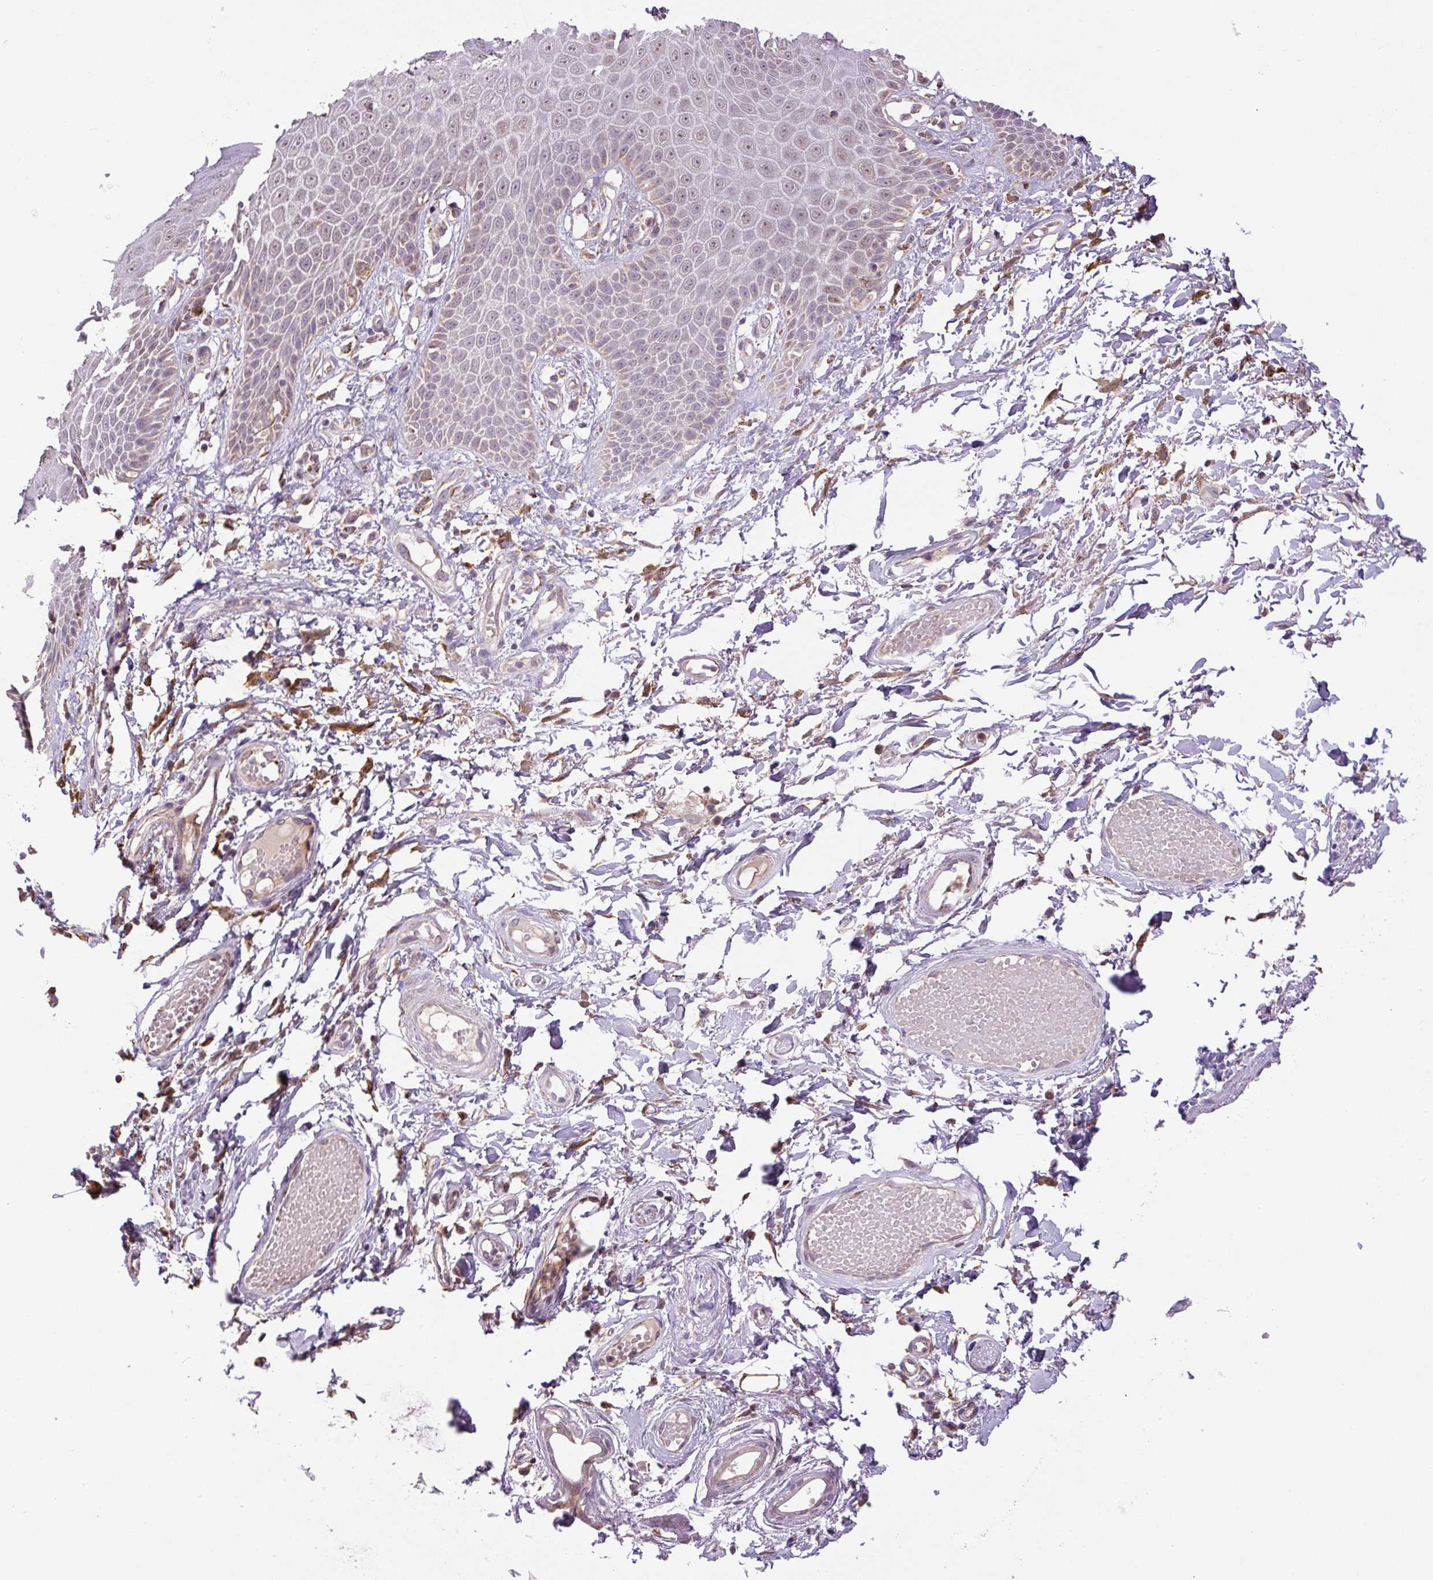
{"staining": {"intensity": "moderate", "quantity": "25%-75%", "location": "cytoplasmic/membranous,nuclear"}, "tissue": "skin", "cell_type": "Epidermal cells", "image_type": "normal", "snomed": [{"axis": "morphology", "description": "Normal tissue, NOS"}, {"axis": "topography", "description": "Anal"}, {"axis": "topography", "description": "Peripheral nerve tissue"}], "caption": "An image of skin stained for a protein demonstrates moderate cytoplasmic/membranous,nuclear brown staining in epidermal cells. The staining was performed using DAB (3,3'-diaminobenzidine), with brown indicating positive protein expression. Nuclei are stained blue with hematoxylin.", "gene": "SGF29", "patient": {"sex": "male", "age": 78}}